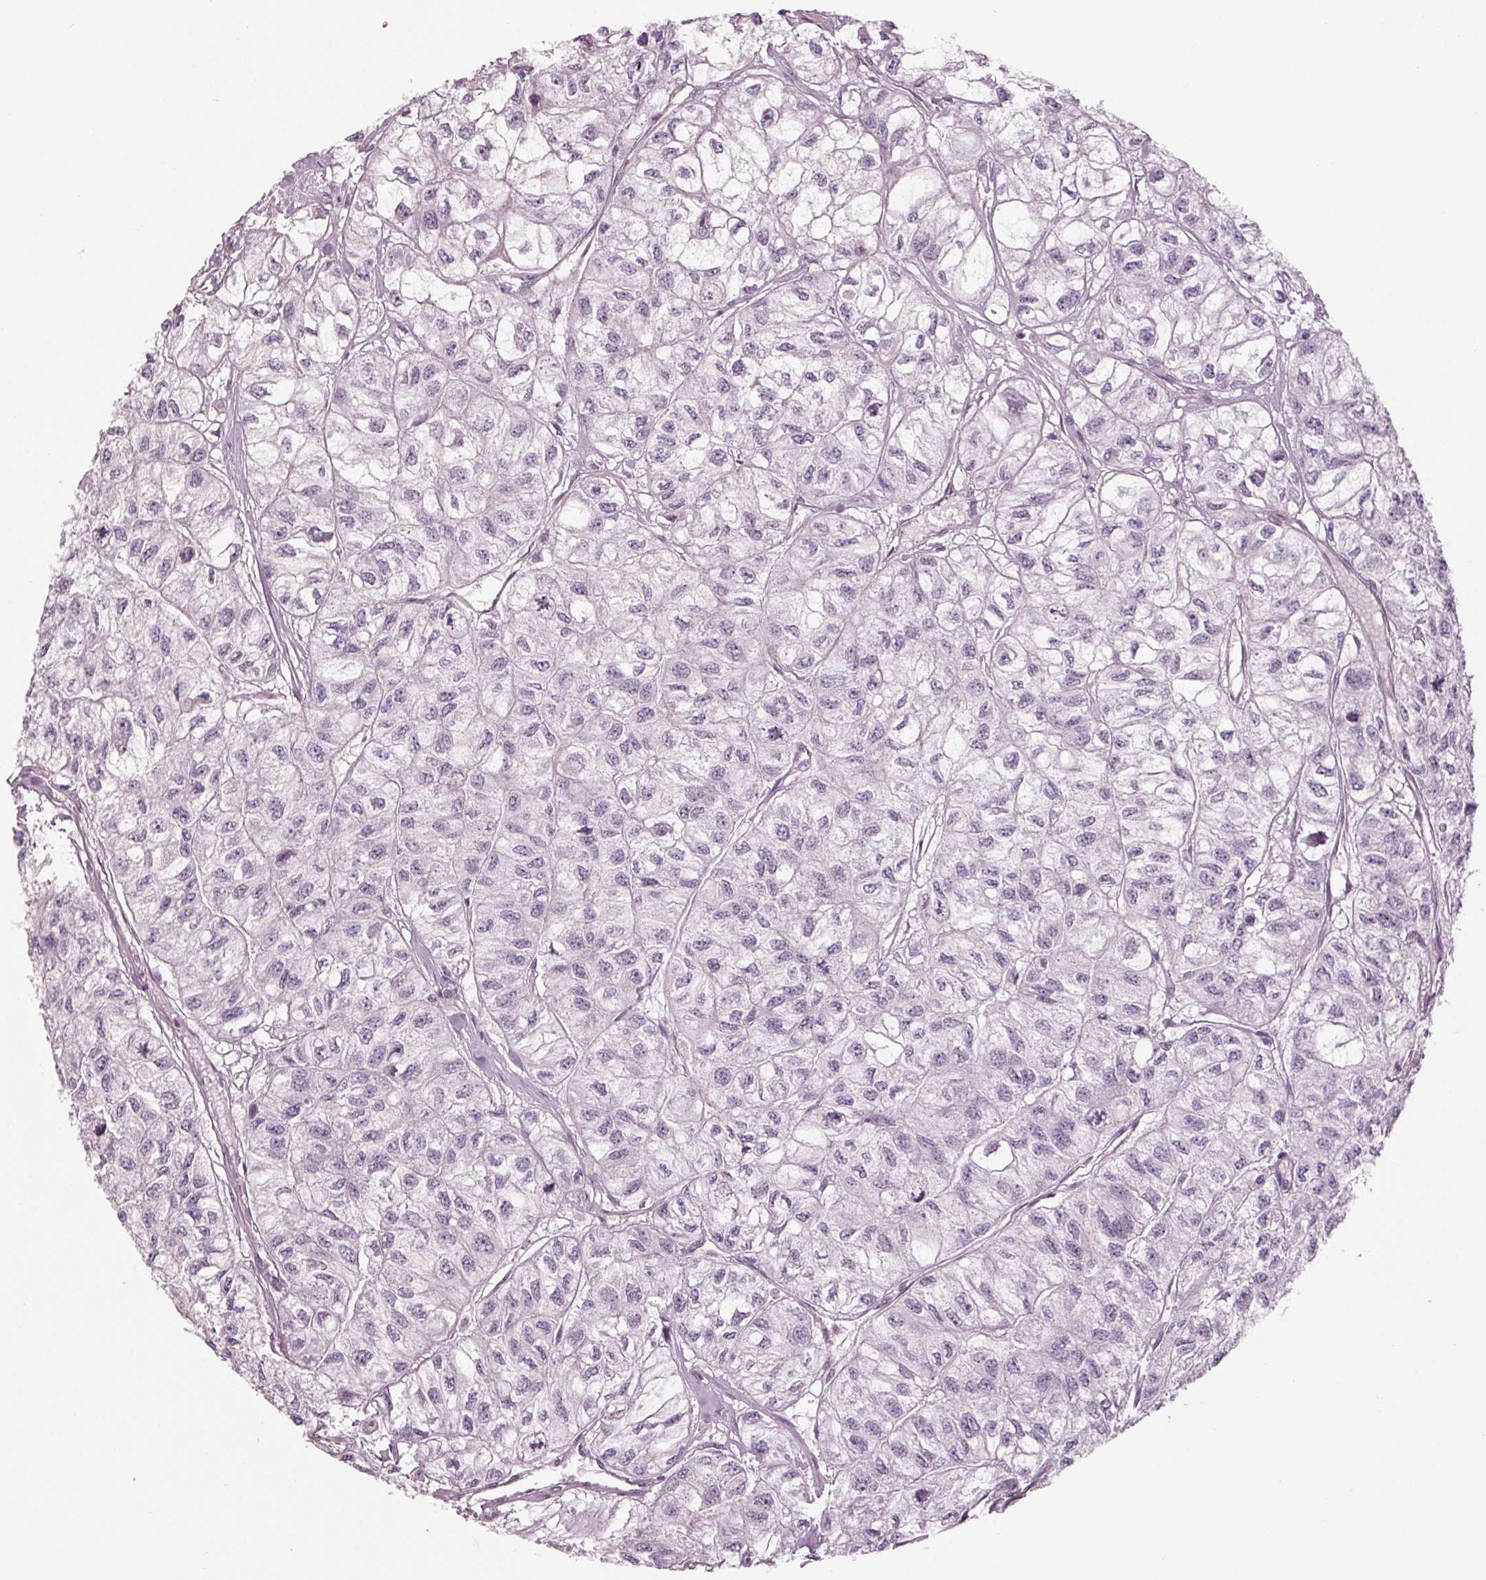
{"staining": {"intensity": "negative", "quantity": "none", "location": "none"}, "tissue": "renal cancer", "cell_type": "Tumor cells", "image_type": "cancer", "snomed": [{"axis": "morphology", "description": "Adenocarcinoma, NOS"}, {"axis": "topography", "description": "Kidney"}], "caption": "This micrograph is of renal cancer (adenocarcinoma) stained with immunohistochemistry (IHC) to label a protein in brown with the nuclei are counter-stained blue. There is no expression in tumor cells.", "gene": "TNNC2", "patient": {"sex": "male", "age": 56}}